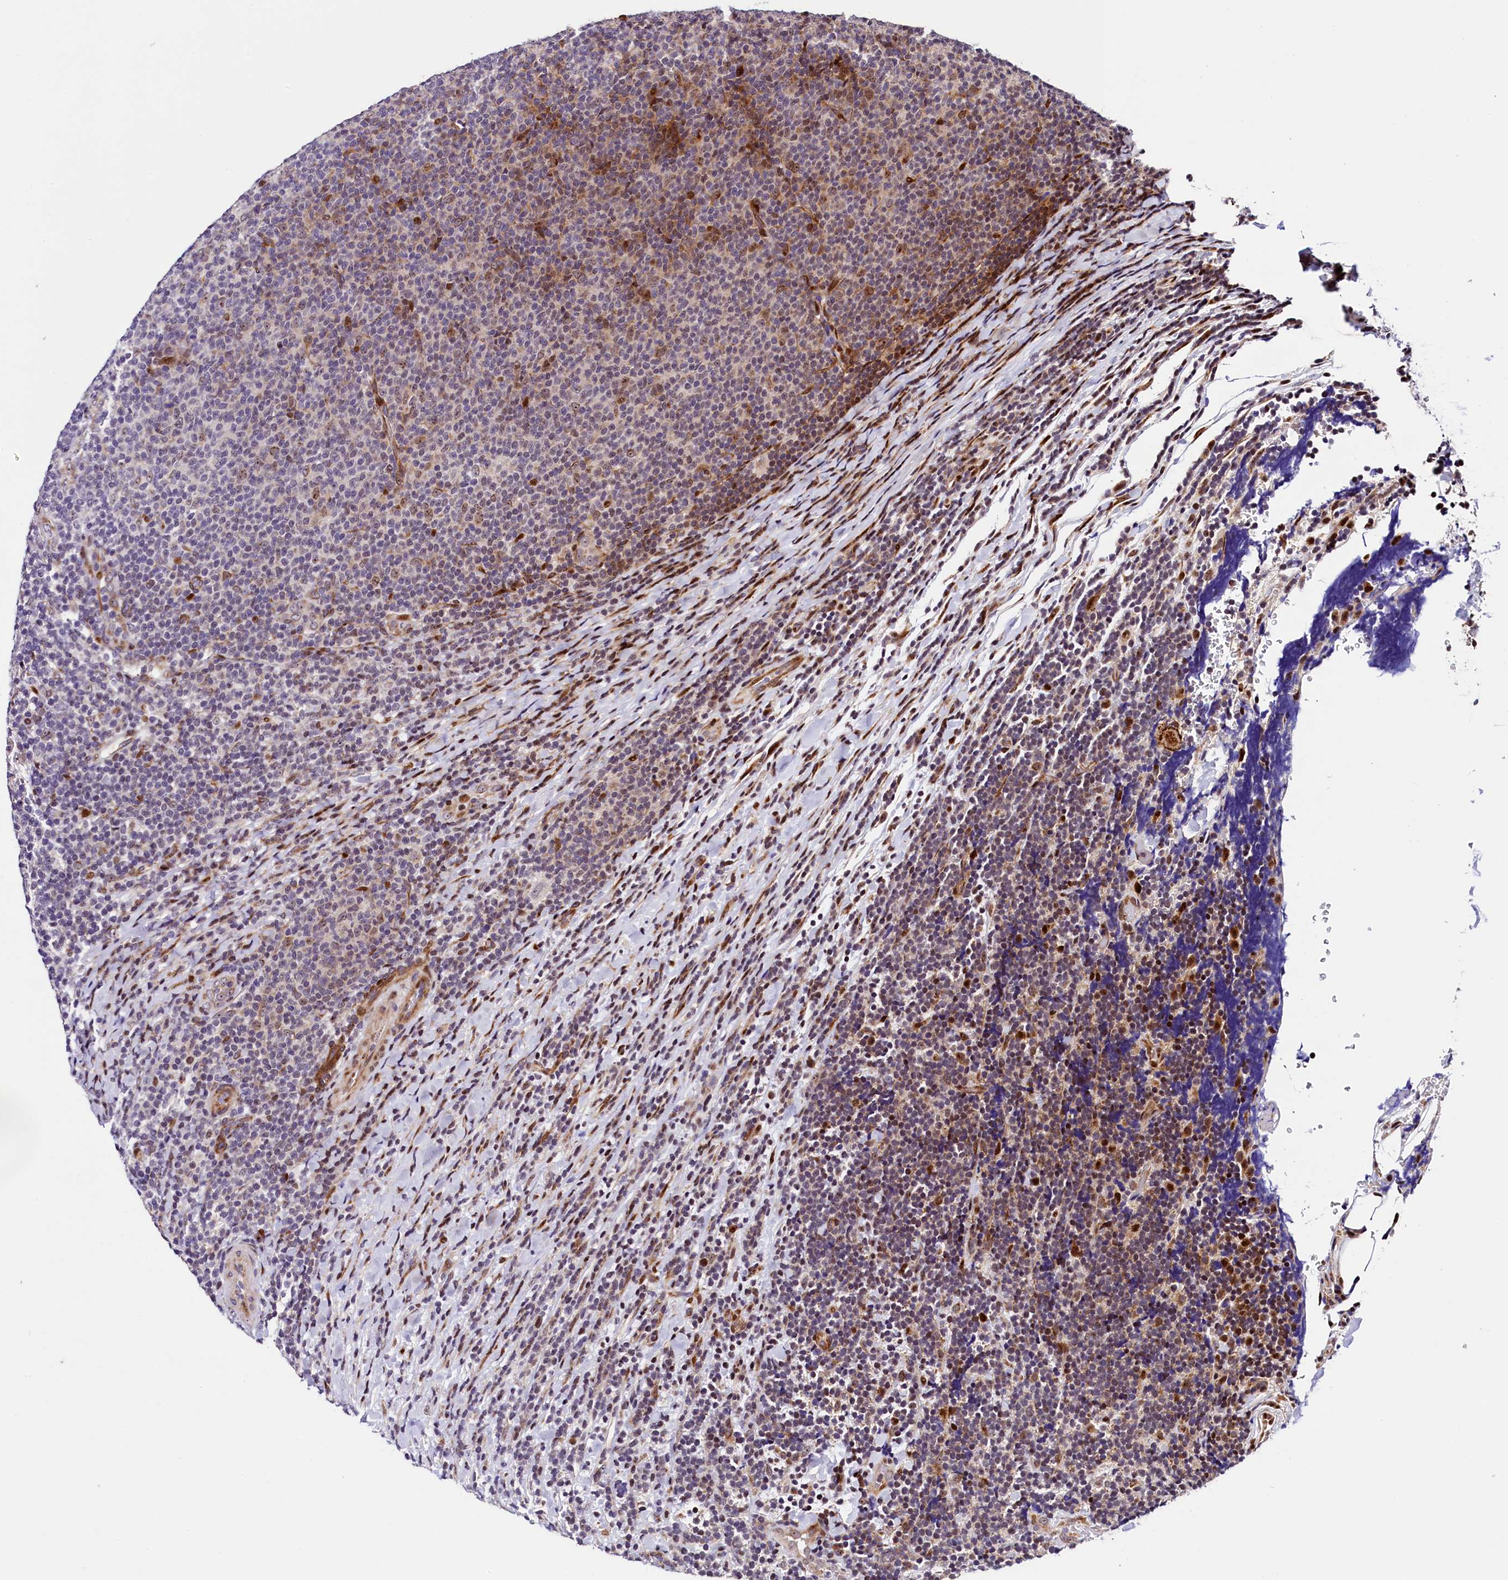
{"staining": {"intensity": "moderate", "quantity": "<25%", "location": "nuclear"}, "tissue": "lymphoma", "cell_type": "Tumor cells", "image_type": "cancer", "snomed": [{"axis": "morphology", "description": "Malignant lymphoma, non-Hodgkin's type, Low grade"}, {"axis": "topography", "description": "Lymph node"}], "caption": "IHC (DAB) staining of human lymphoma demonstrates moderate nuclear protein expression in approximately <25% of tumor cells. Using DAB (3,3'-diaminobenzidine) (brown) and hematoxylin (blue) stains, captured at high magnification using brightfield microscopy.", "gene": "TRMT112", "patient": {"sex": "male", "age": 66}}